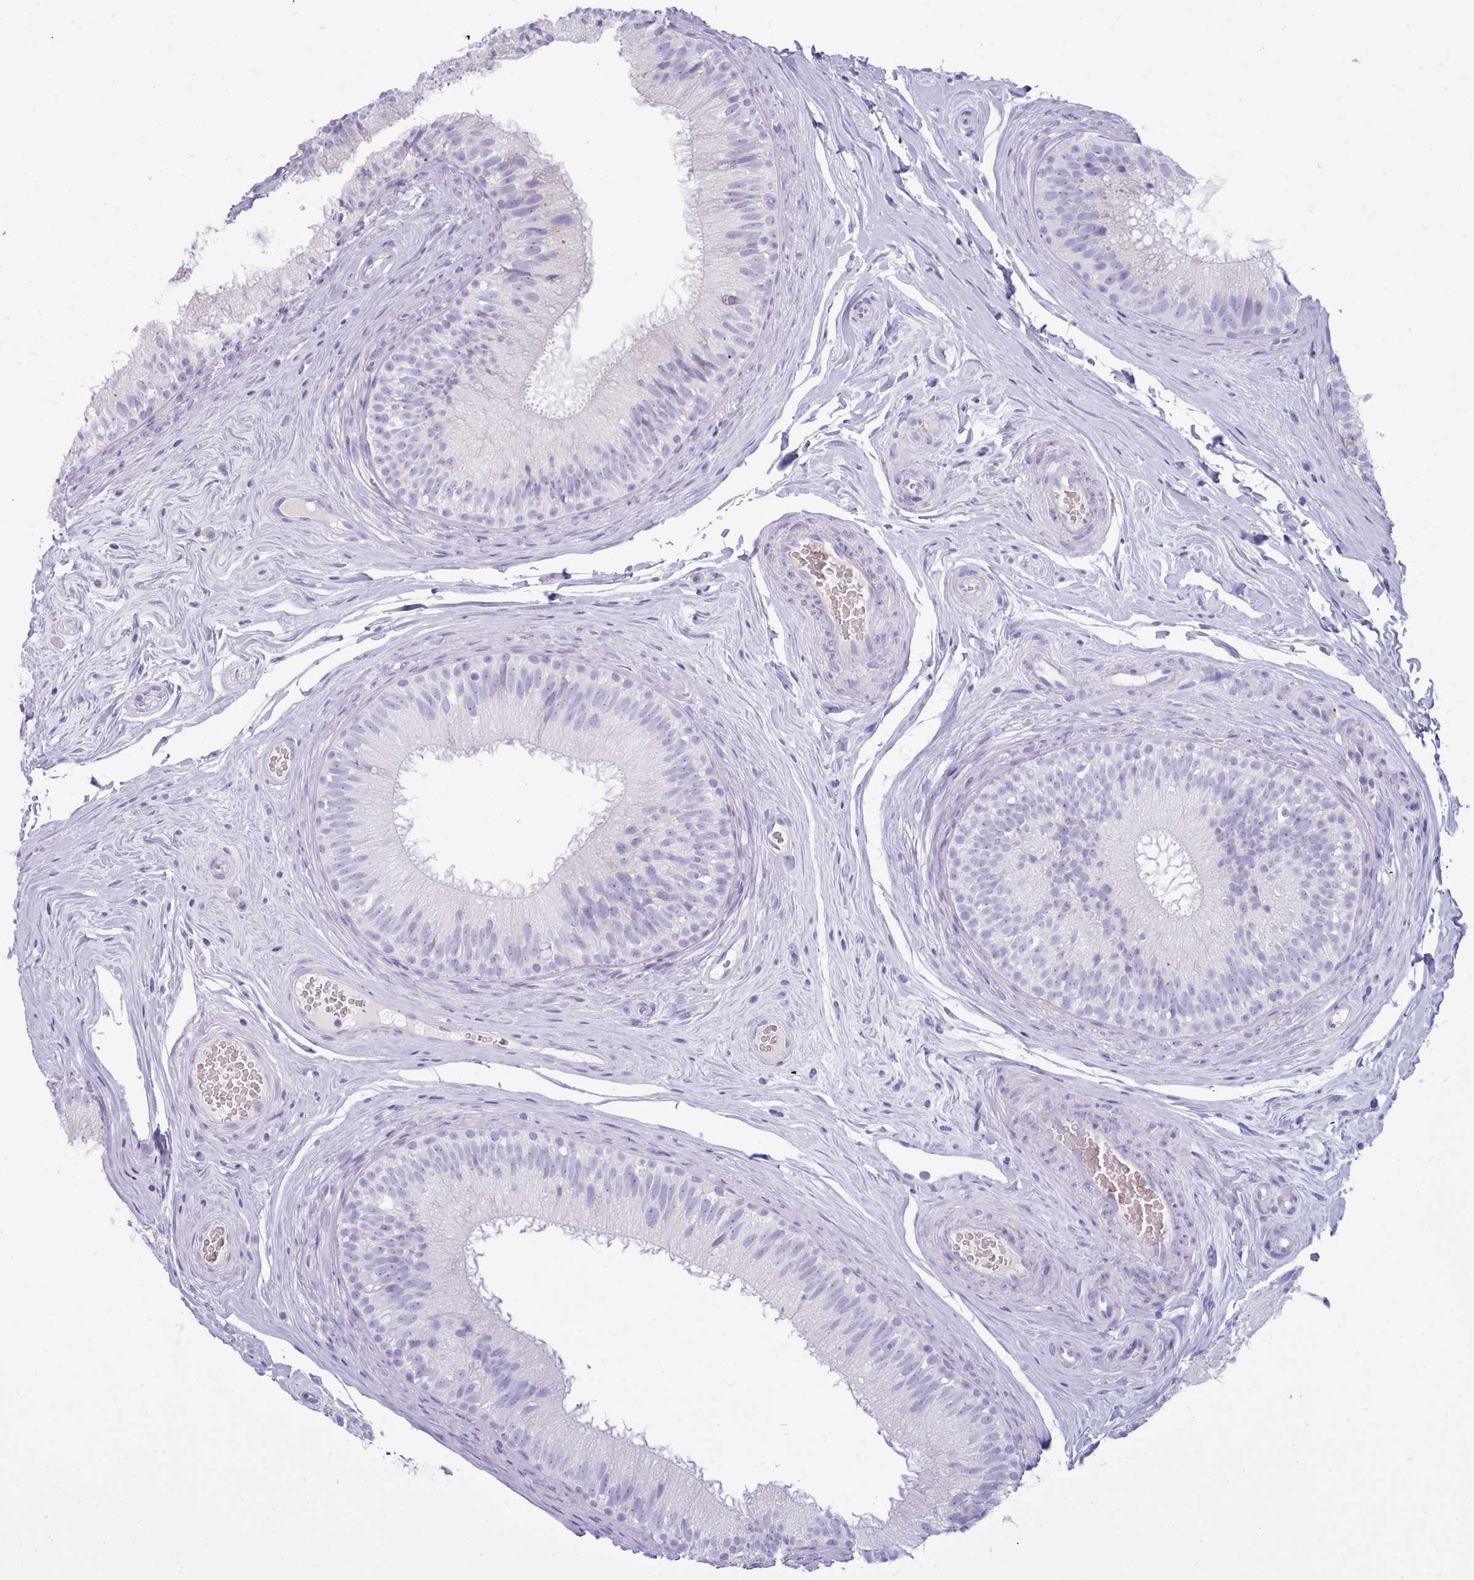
{"staining": {"intensity": "negative", "quantity": "none", "location": "none"}, "tissue": "epididymis", "cell_type": "Glandular cells", "image_type": "normal", "snomed": [{"axis": "morphology", "description": "Normal tissue, NOS"}, {"axis": "topography", "description": "Epididymis"}], "caption": "Immunohistochemistry (IHC) micrograph of normal human epididymis stained for a protein (brown), which shows no staining in glandular cells.", "gene": "NKX1", "patient": {"sex": "male", "age": 34}}